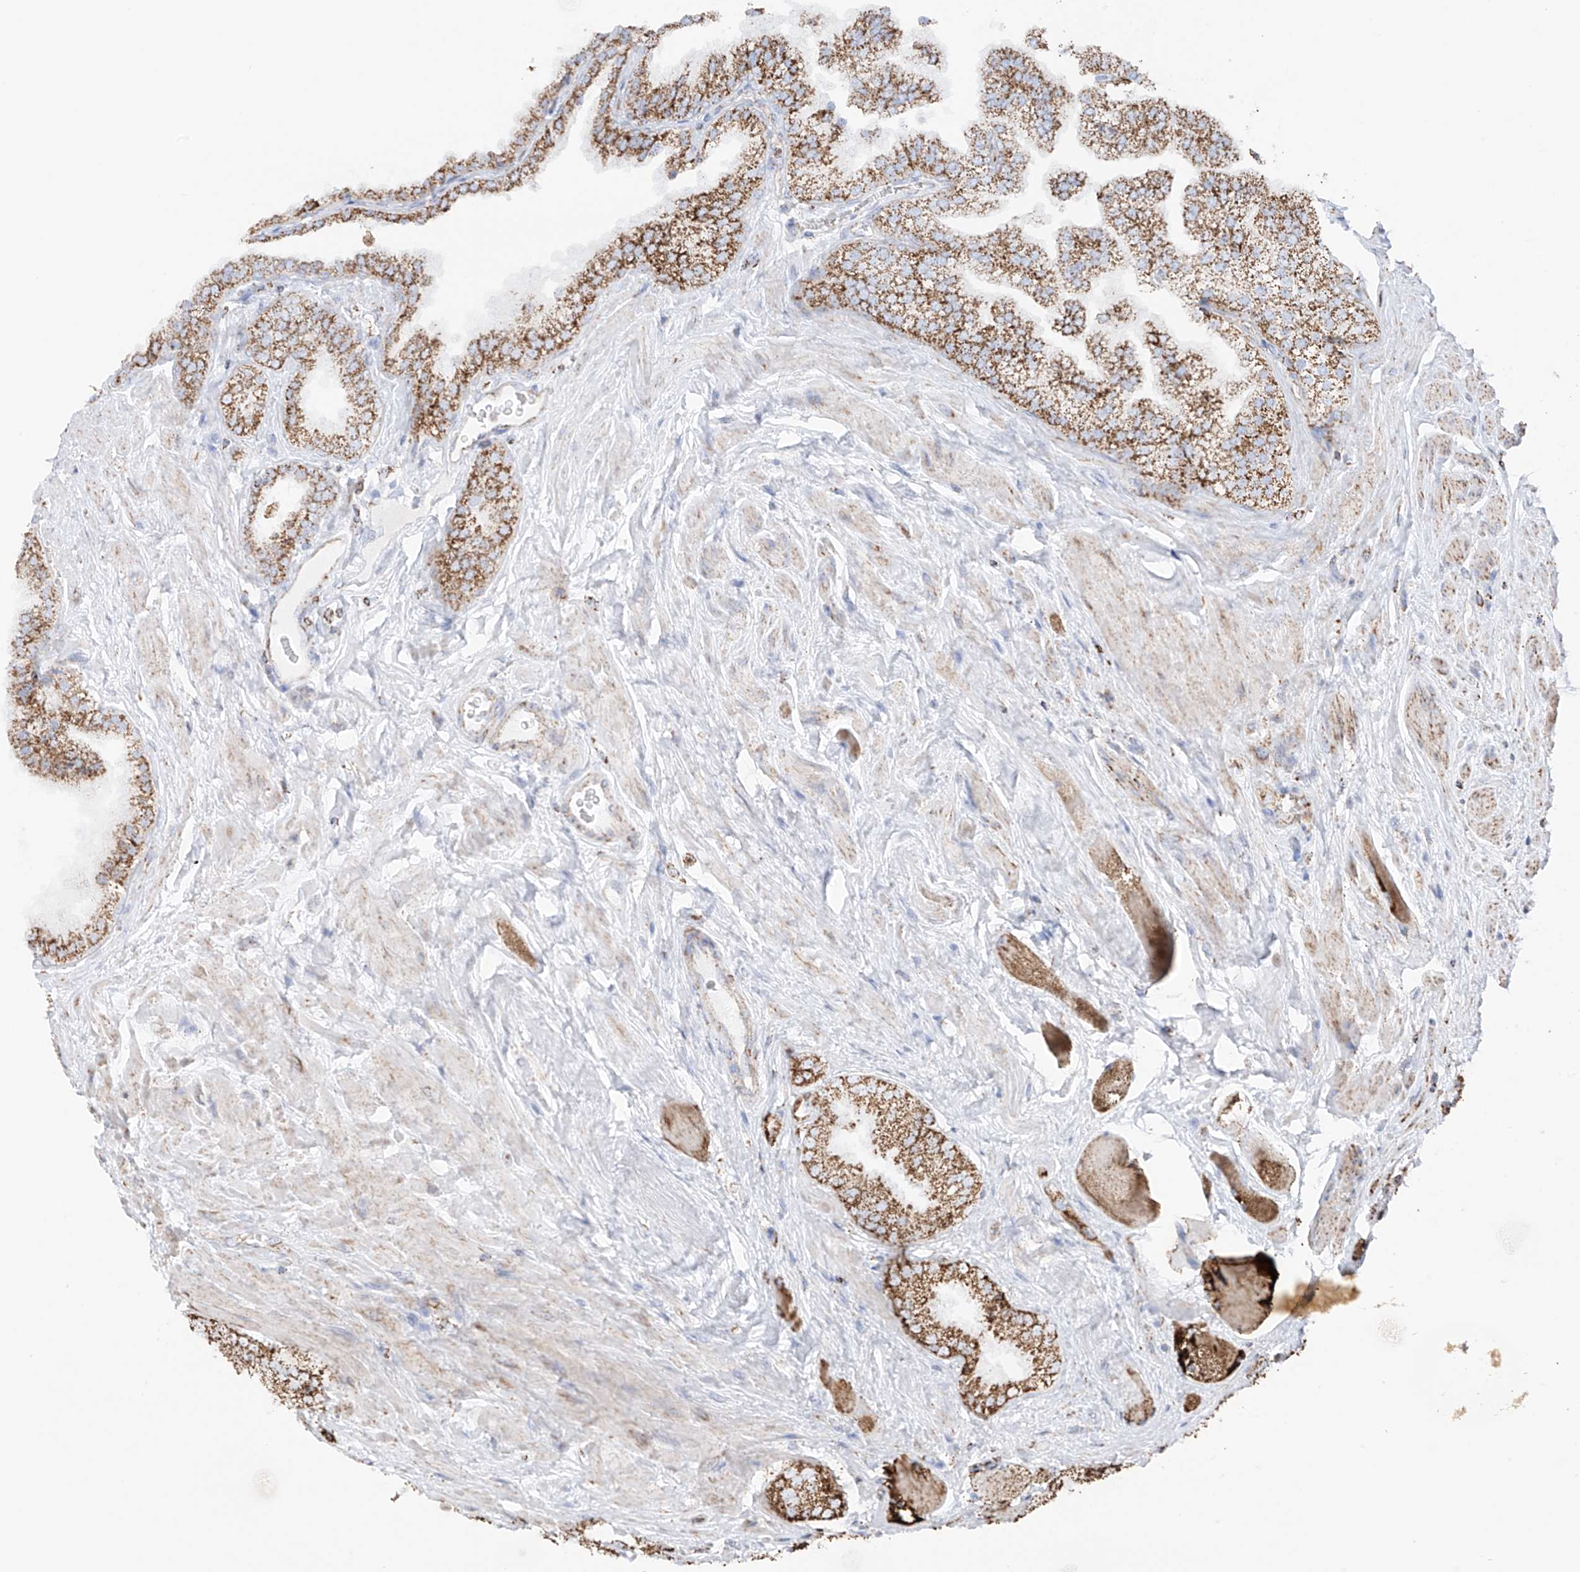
{"staining": {"intensity": "moderate", "quantity": ">75%", "location": "cytoplasmic/membranous"}, "tissue": "prostate cancer", "cell_type": "Tumor cells", "image_type": "cancer", "snomed": [{"axis": "morphology", "description": "Adenocarcinoma, High grade"}, {"axis": "topography", "description": "Prostate"}], "caption": "Moderate cytoplasmic/membranous positivity is present in about >75% of tumor cells in prostate adenocarcinoma (high-grade).", "gene": "XKR3", "patient": {"sex": "male", "age": 58}}